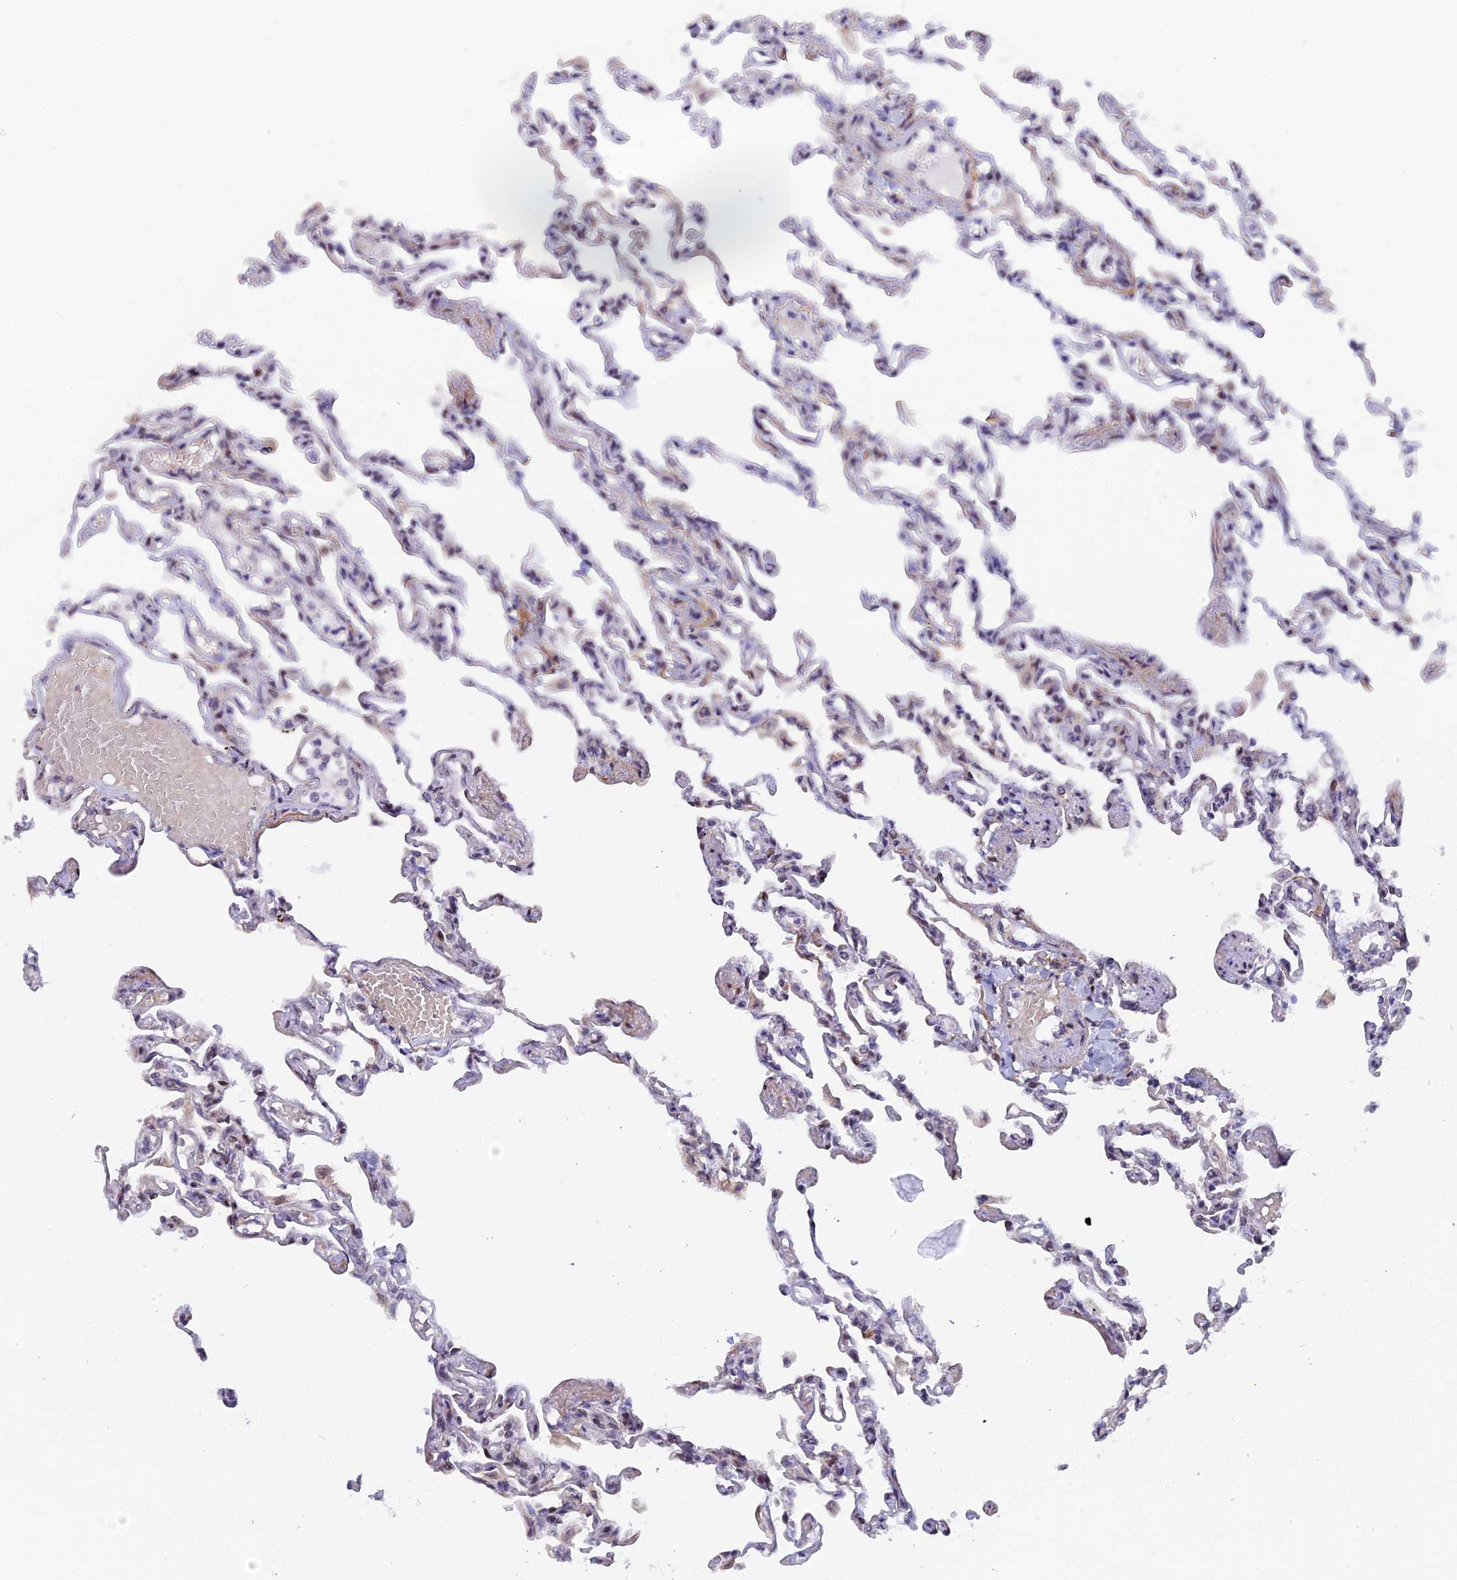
{"staining": {"intensity": "moderate", "quantity": "25%-75%", "location": "nuclear"}, "tissue": "lung", "cell_type": "Alveolar cells", "image_type": "normal", "snomed": [{"axis": "morphology", "description": "Normal tissue, NOS"}, {"axis": "topography", "description": "Lung"}], "caption": "Alveolar cells reveal medium levels of moderate nuclear positivity in about 25%-75% of cells in benign human lung. (brown staining indicates protein expression, while blue staining denotes nuclei).", "gene": "PYGO1", "patient": {"sex": "male", "age": 21}}